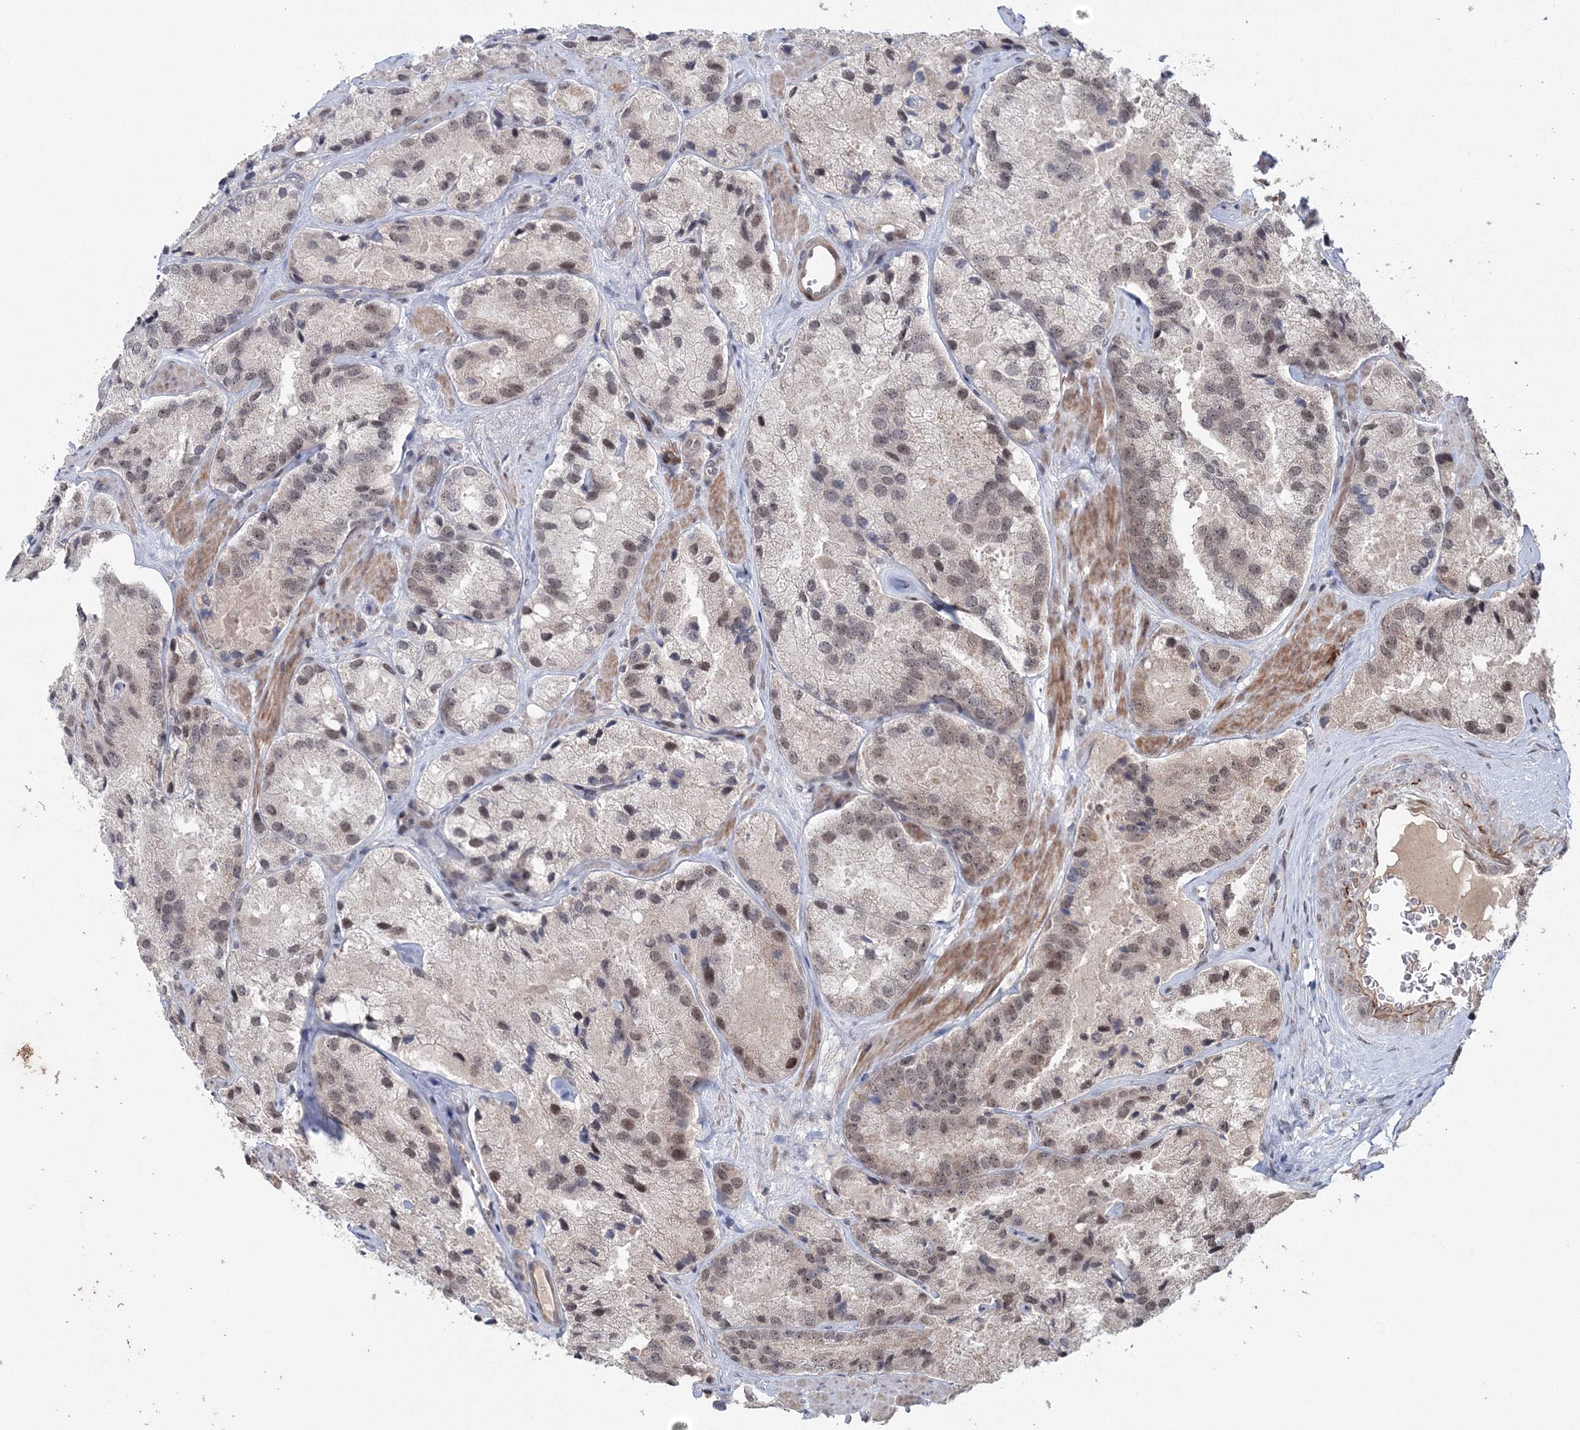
{"staining": {"intensity": "moderate", "quantity": "<25%", "location": "nuclear"}, "tissue": "prostate cancer", "cell_type": "Tumor cells", "image_type": "cancer", "snomed": [{"axis": "morphology", "description": "Adenocarcinoma, High grade"}, {"axis": "topography", "description": "Prostate"}], "caption": "The immunohistochemical stain labels moderate nuclear staining in tumor cells of prostate cancer (high-grade adenocarcinoma) tissue.", "gene": "NOA1", "patient": {"sex": "male", "age": 66}}